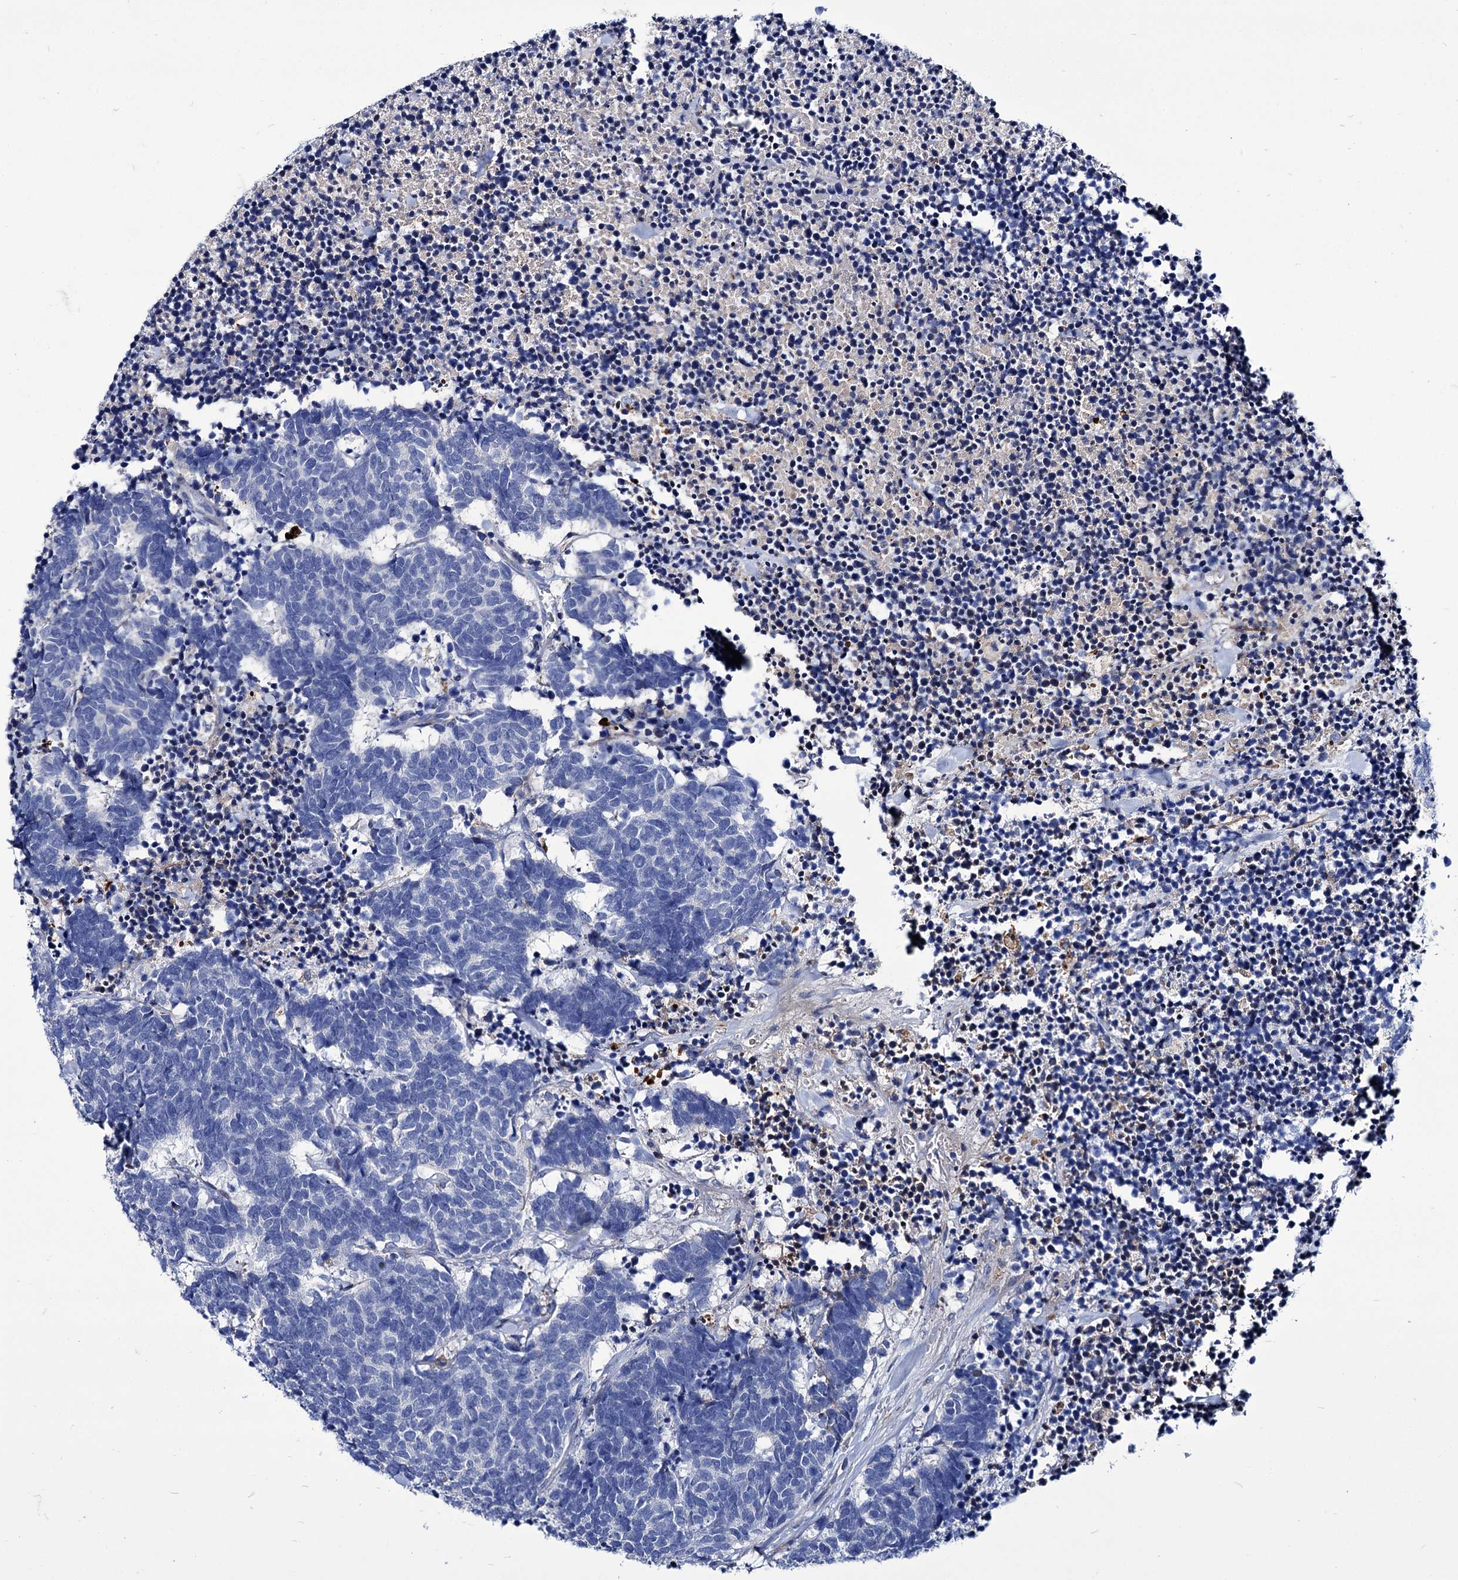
{"staining": {"intensity": "negative", "quantity": "none", "location": "none"}, "tissue": "carcinoid", "cell_type": "Tumor cells", "image_type": "cancer", "snomed": [{"axis": "morphology", "description": "Carcinoma, NOS"}, {"axis": "morphology", "description": "Carcinoid, malignant, NOS"}, {"axis": "topography", "description": "Urinary bladder"}], "caption": "Immunohistochemistry micrograph of neoplastic tissue: carcinoid stained with DAB shows no significant protein expression in tumor cells.", "gene": "AXL", "patient": {"sex": "male", "age": 57}}